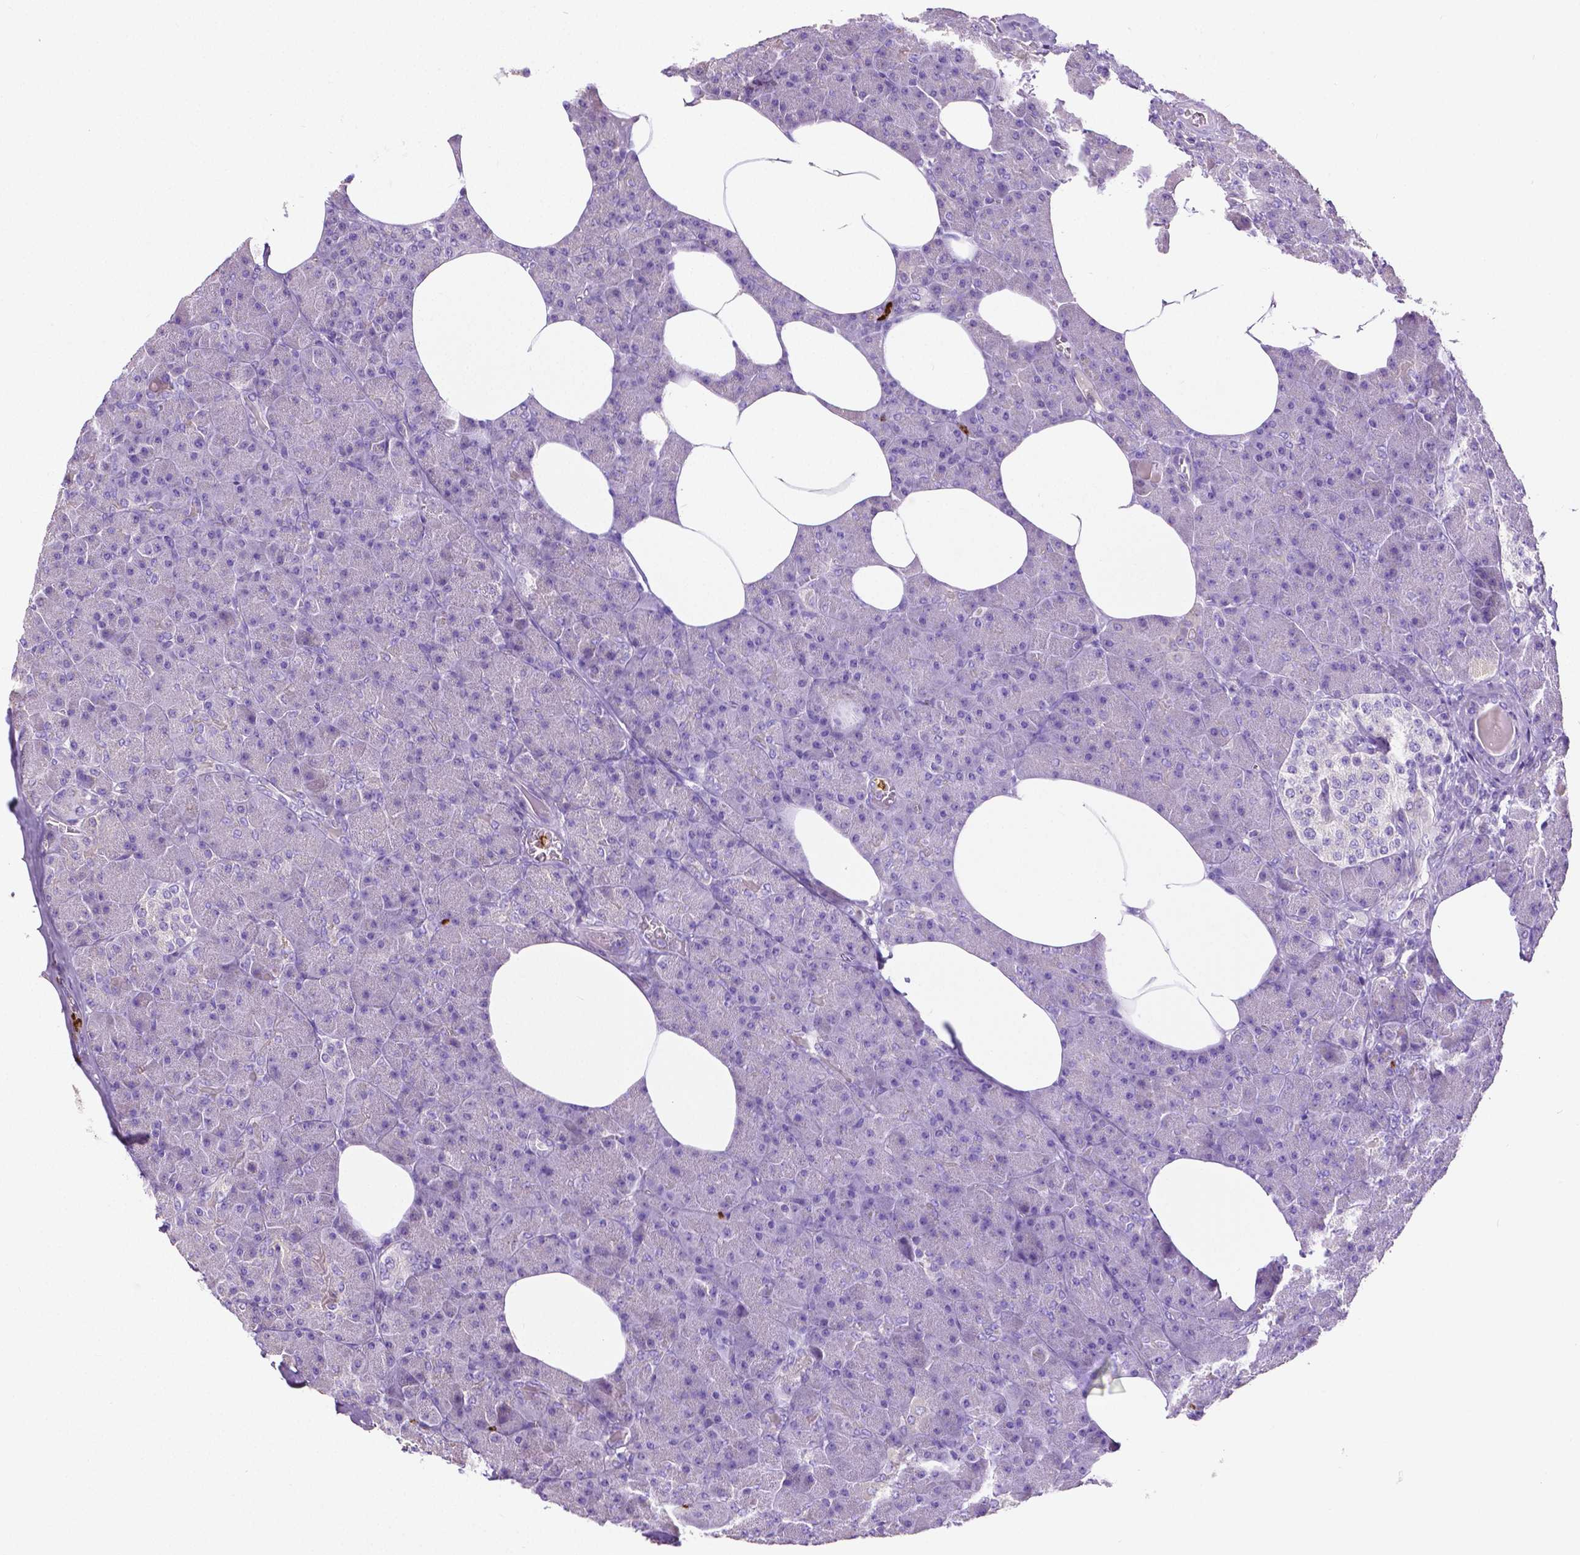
{"staining": {"intensity": "negative", "quantity": "none", "location": "none"}, "tissue": "pancreas", "cell_type": "Exocrine glandular cells", "image_type": "normal", "snomed": [{"axis": "morphology", "description": "Normal tissue, NOS"}, {"axis": "topography", "description": "Pancreas"}], "caption": "The micrograph demonstrates no significant staining in exocrine glandular cells of pancreas.", "gene": "MMP9", "patient": {"sex": "female", "age": 45}}